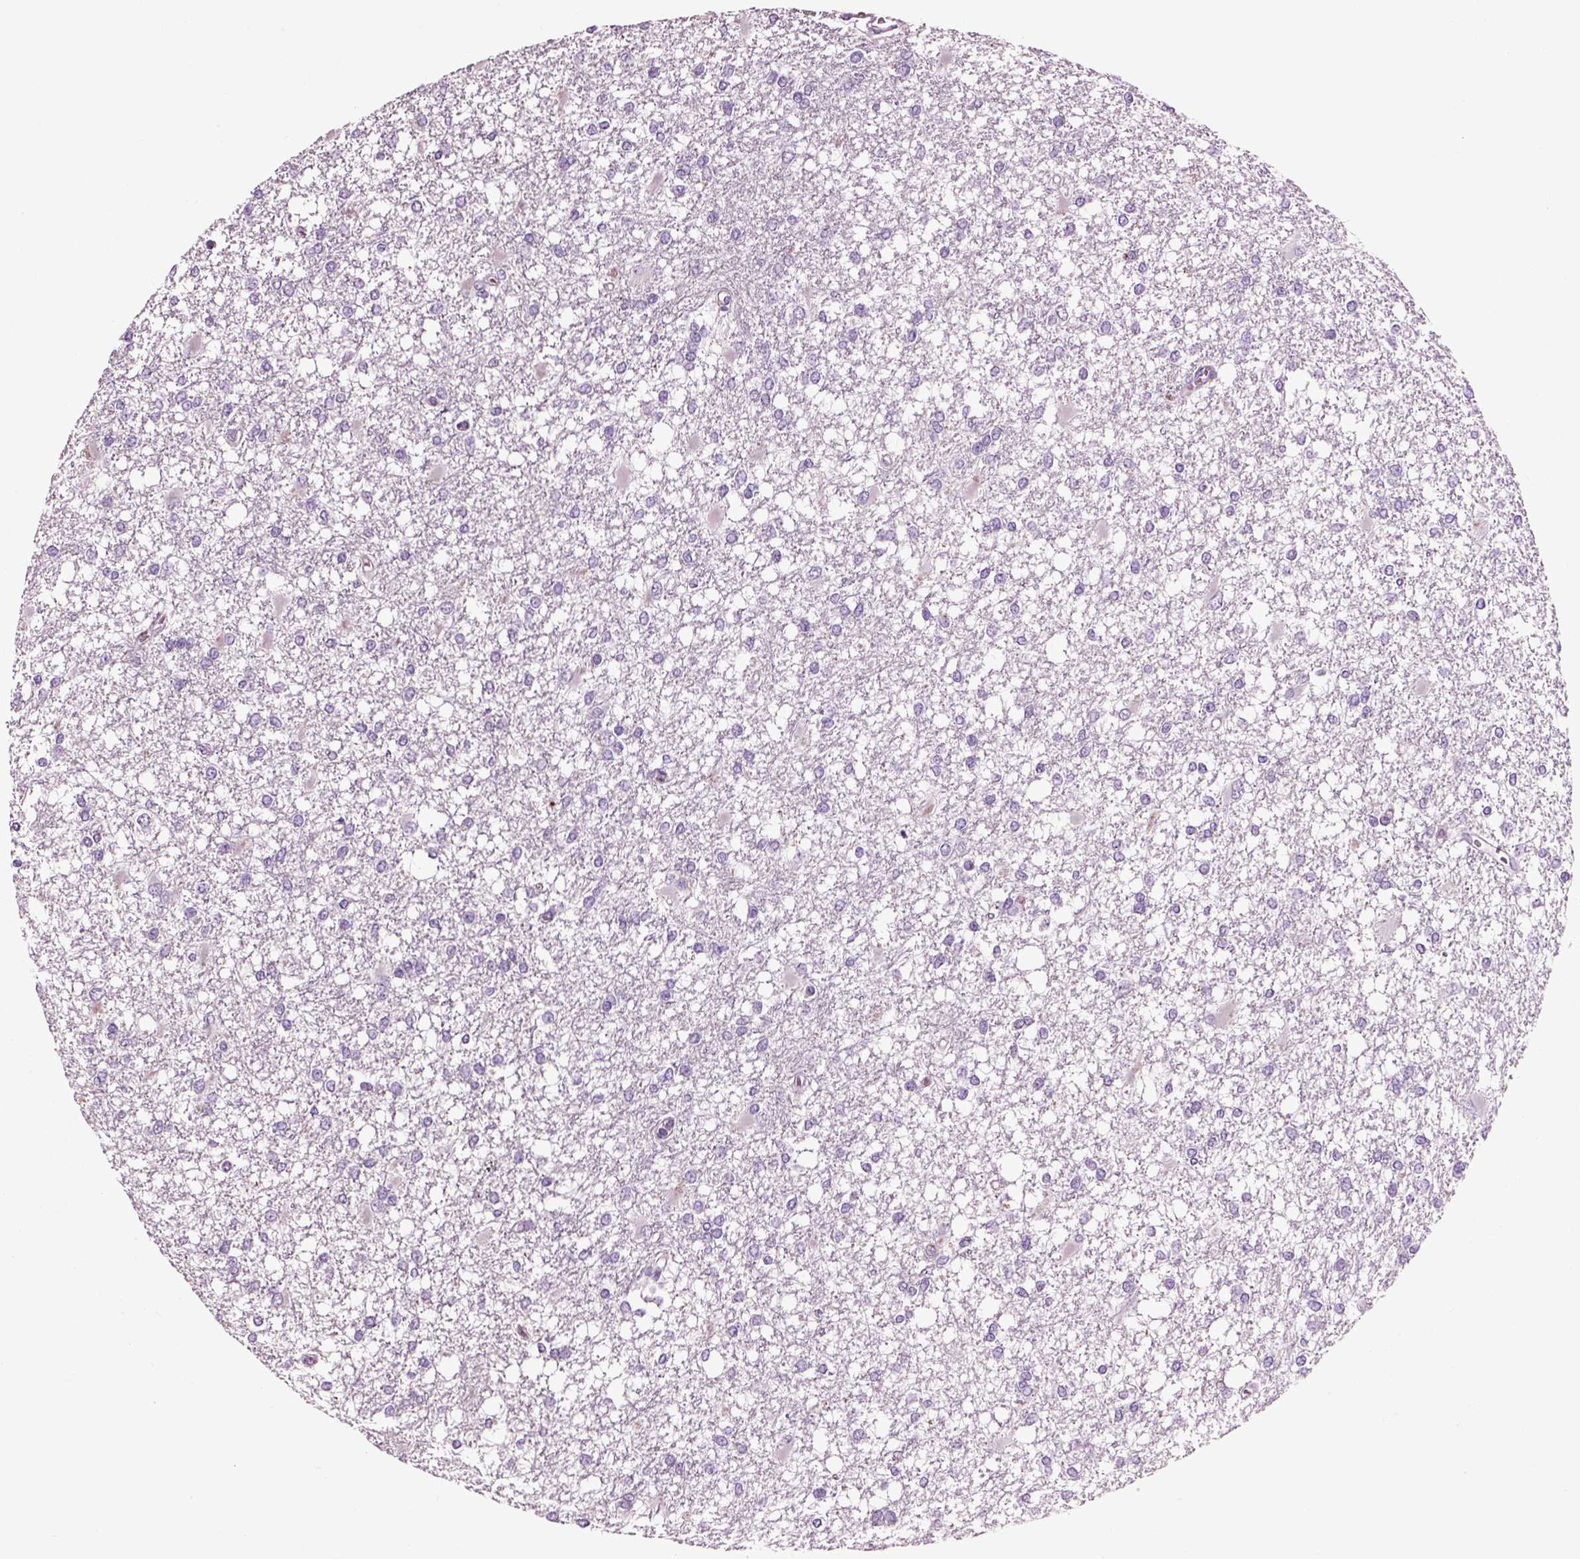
{"staining": {"intensity": "negative", "quantity": "none", "location": "none"}, "tissue": "glioma", "cell_type": "Tumor cells", "image_type": "cancer", "snomed": [{"axis": "morphology", "description": "Glioma, malignant, High grade"}, {"axis": "topography", "description": "Cerebral cortex"}], "caption": "The immunohistochemistry micrograph has no significant staining in tumor cells of glioma tissue.", "gene": "CHGB", "patient": {"sex": "male", "age": 79}}